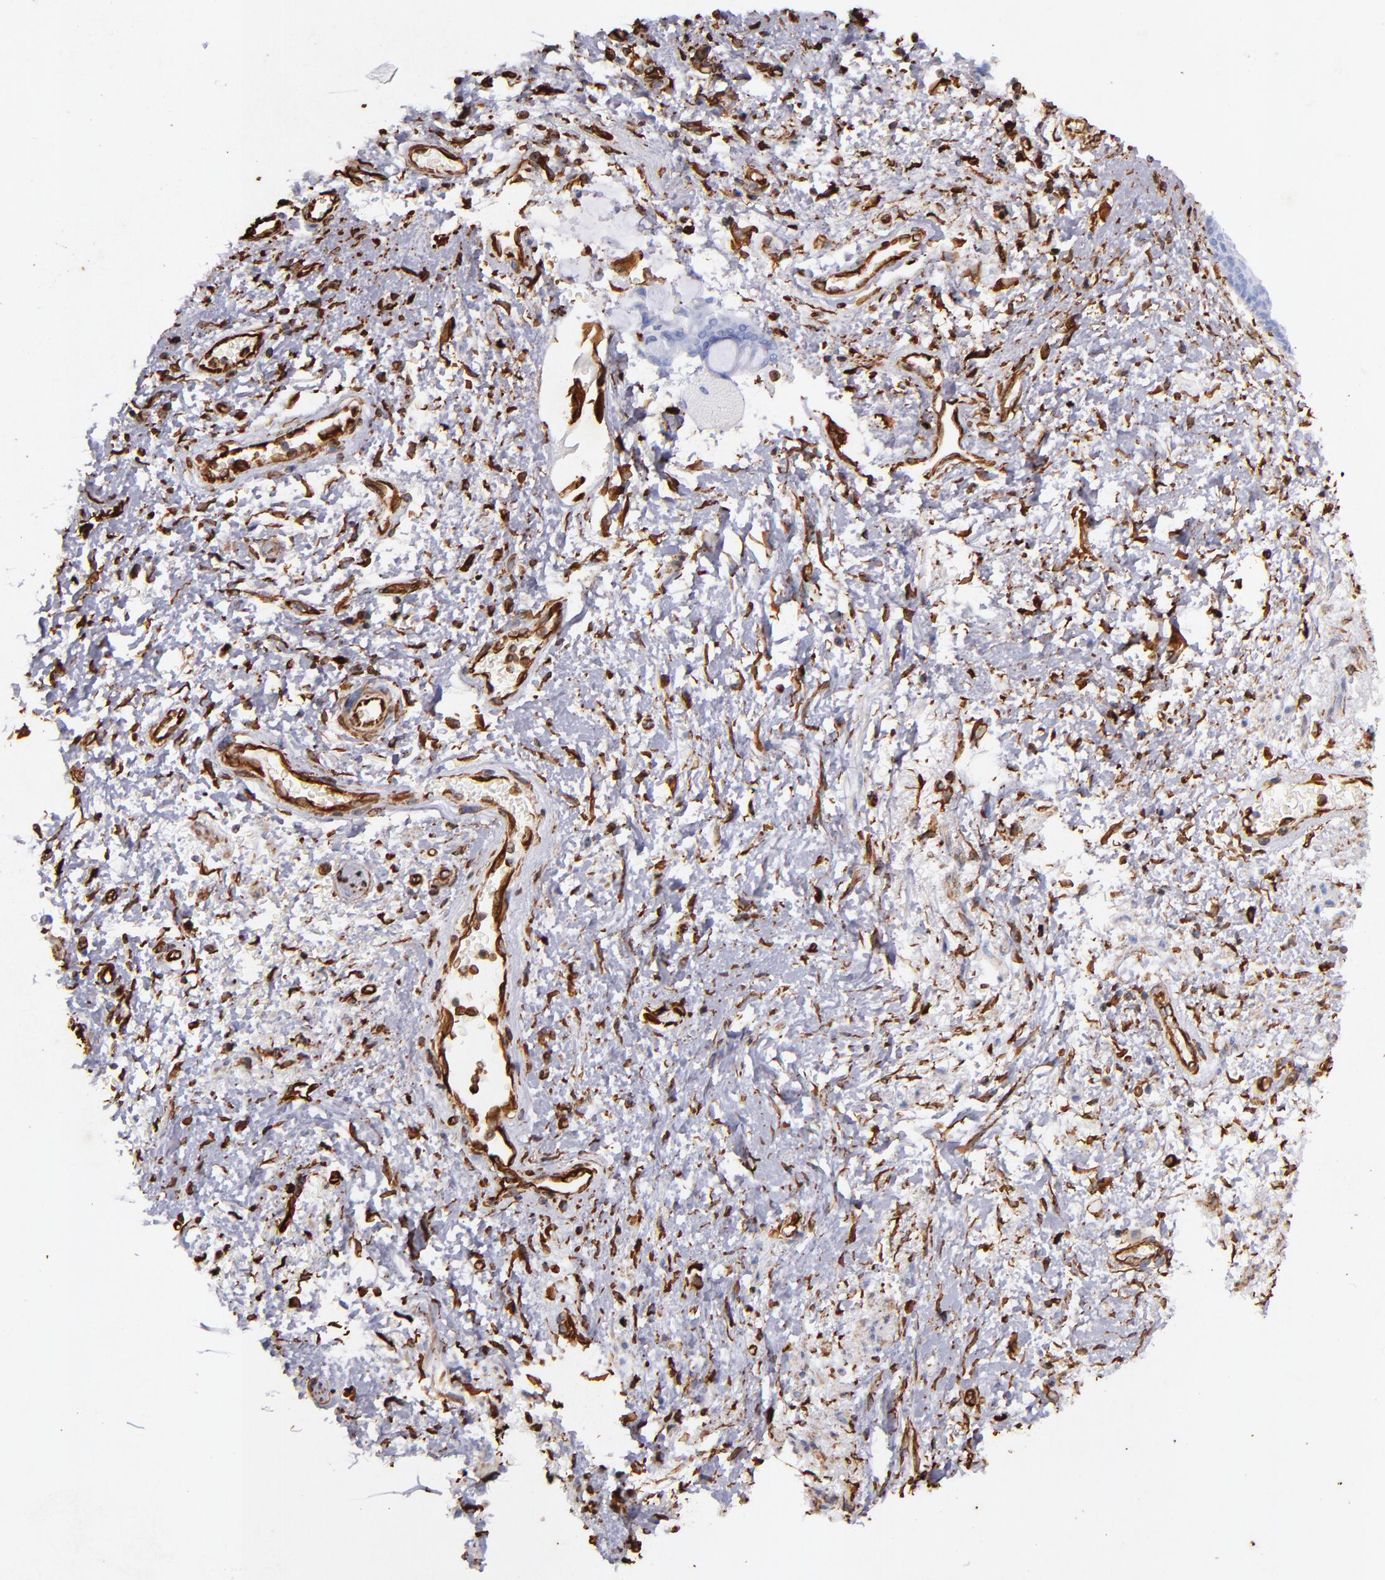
{"staining": {"intensity": "strong", "quantity": "<25%", "location": "cytoplasmic/membranous"}, "tissue": "skin", "cell_type": "Epidermal cells", "image_type": "normal", "snomed": [{"axis": "morphology", "description": "Normal tissue, NOS"}, {"axis": "topography", "description": "Anal"}], "caption": "Strong cytoplasmic/membranous protein expression is seen in approximately <25% of epidermal cells in skin. Using DAB (brown) and hematoxylin (blue) stains, captured at high magnification using brightfield microscopy.", "gene": "VIM", "patient": {"sex": "female", "age": 46}}